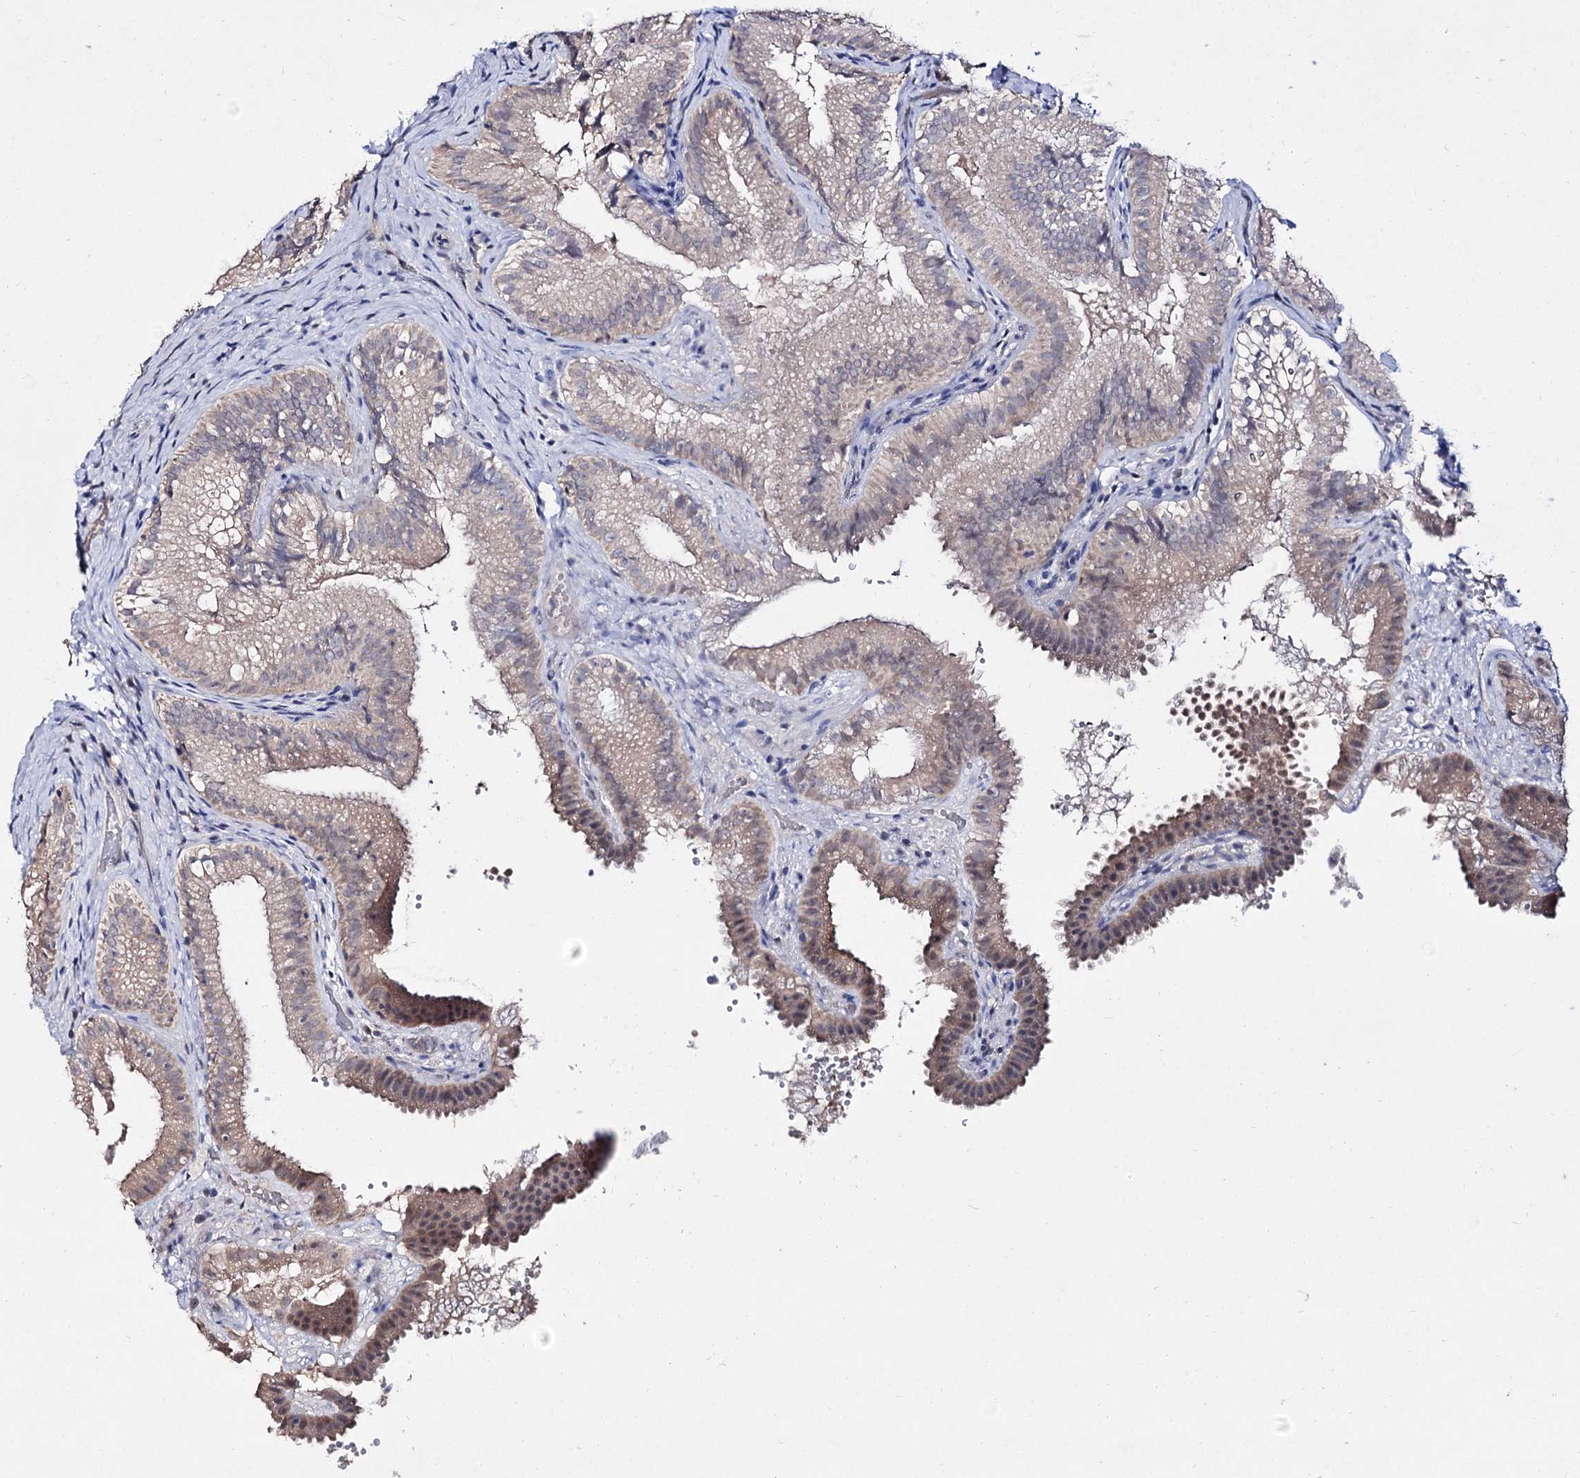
{"staining": {"intensity": "weak", "quantity": "<25%", "location": "cytoplasmic/membranous"}, "tissue": "gallbladder", "cell_type": "Glandular cells", "image_type": "normal", "snomed": [{"axis": "morphology", "description": "Normal tissue, NOS"}, {"axis": "topography", "description": "Gallbladder"}], "caption": "Immunohistochemical staining of unremarkable human gallbladder shows no significant expression in glandular cells.", "gene": "ACTR6", "patient": {"sex": "female", "age": 30}}